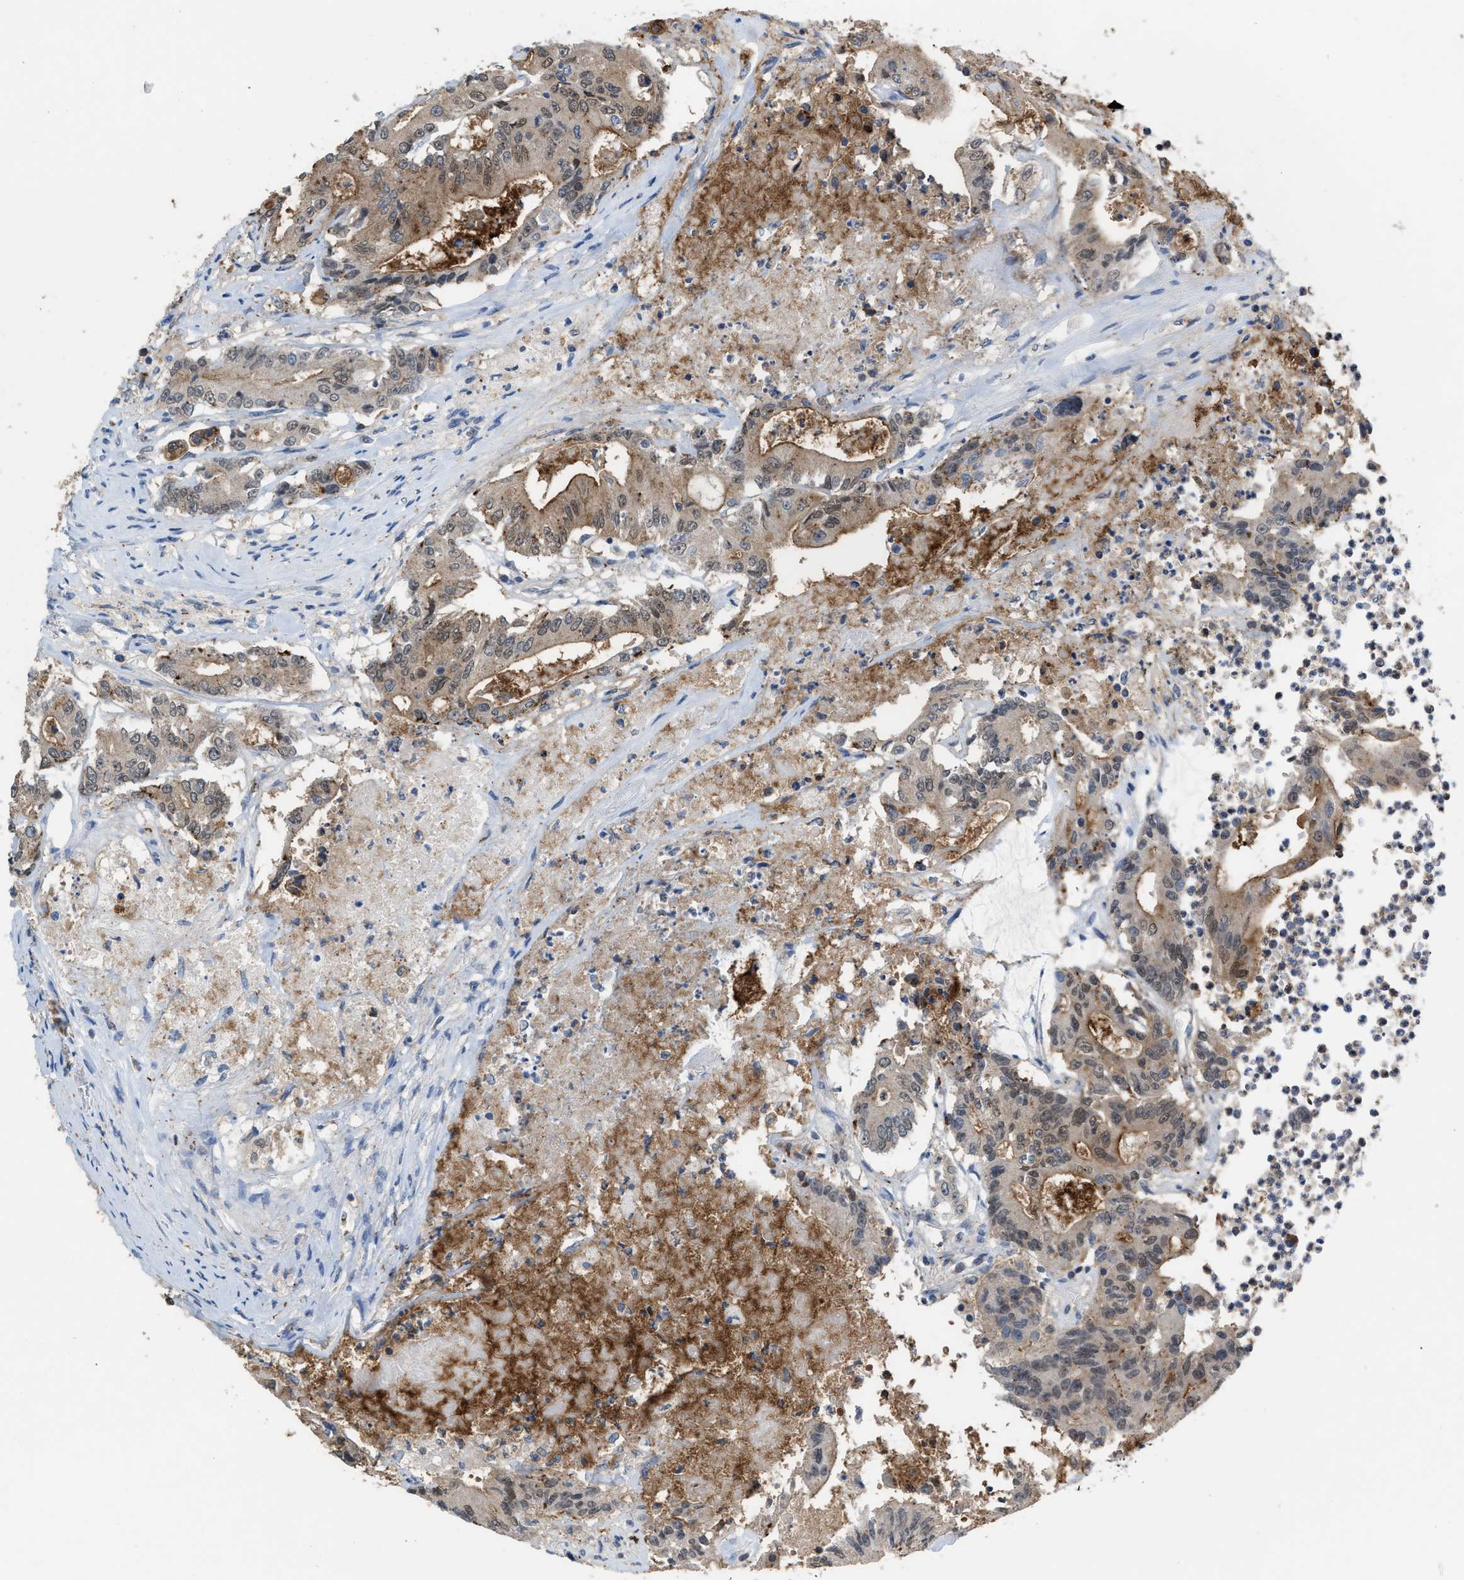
{"staining": {"intensity": "moderate", "quantity": ">75%", "location": "cytoplasmic/membranous,nuclear"}, "tissue": "colorectal cancer", "cell_type": "Tumor cells", "image_type": "cancer", "snomed": [{"axis": "morphology", "description": "Adenocarcinoma, NOS"}, {"axis": "topography", "description": "Colon"}], "caption": "About >75% of tumor cells in human colorectal cancer reveal moderate cytoplasmic/membranous and nuclear protein staining as visualized by brown immunohistochemical staining.", "gene": "BAIAP2L1", "patient": {"sex": "female", "age": 77}}